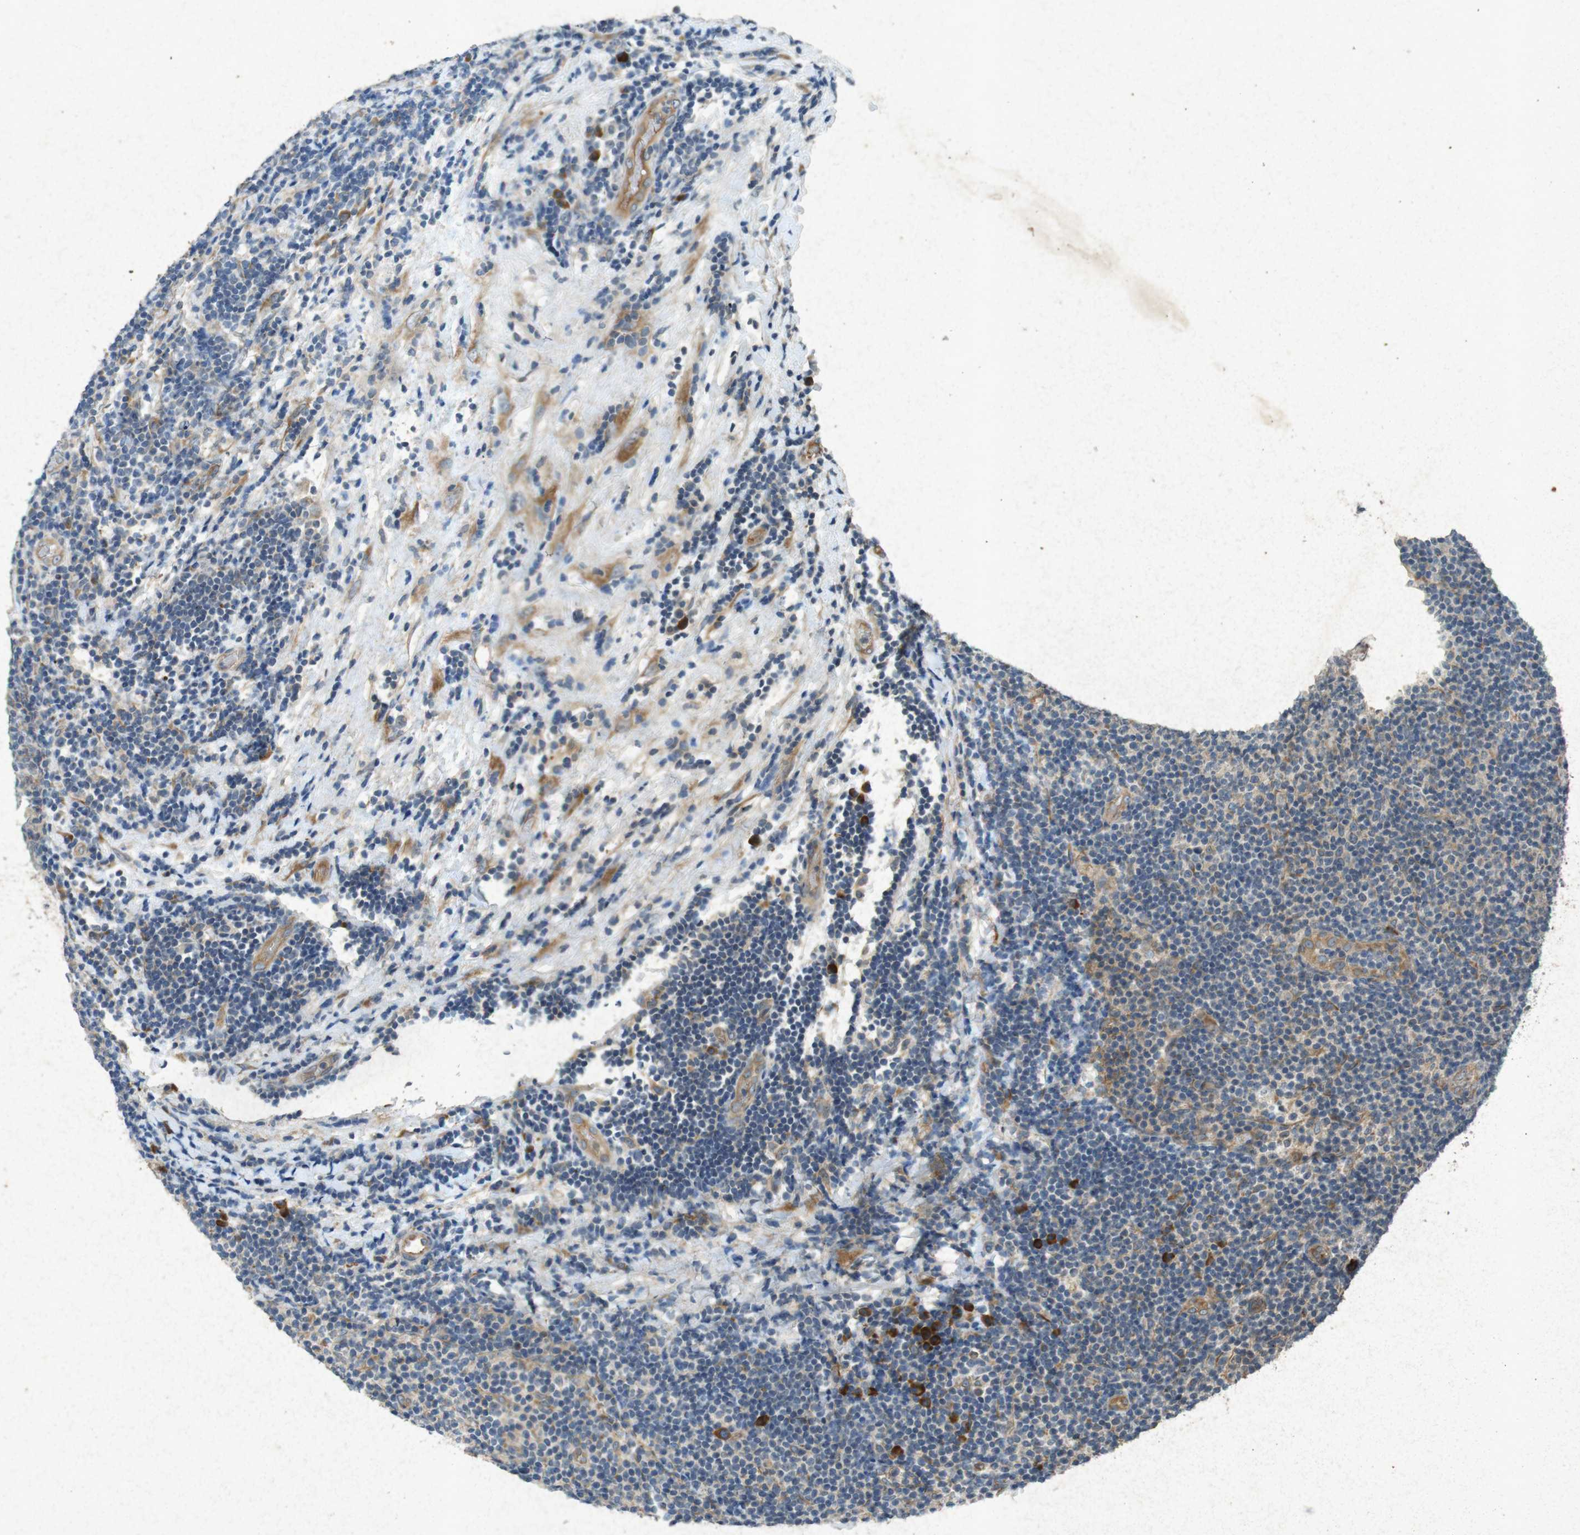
{"staining": {"intensity": "weak", "quantity": "25%-75%", "location": "cytoplasmic/membranous"}, "tissue": "lymphoma", "cell_type": "Tumor cells", "image_type": "cancer", "snomed": [{"axis": "morphology", "description": "Malignant lymphoma, non-Hodgkin's type, Low grade"}, {"axis": "topography", "description": "Lymph node"}], "caption": "Low-grade malignant lymphoma, non-Hodgkin's type stained with DAB (3,3'-diaminobenzidine) immunohistochemistry (IHC) demonstrates low levels of weak cytoplasmic/membranous staining in approximately 25%-75% of tumor cells.", "gene": "FLCN", "patient": {"sex": "male", "age": 83}}